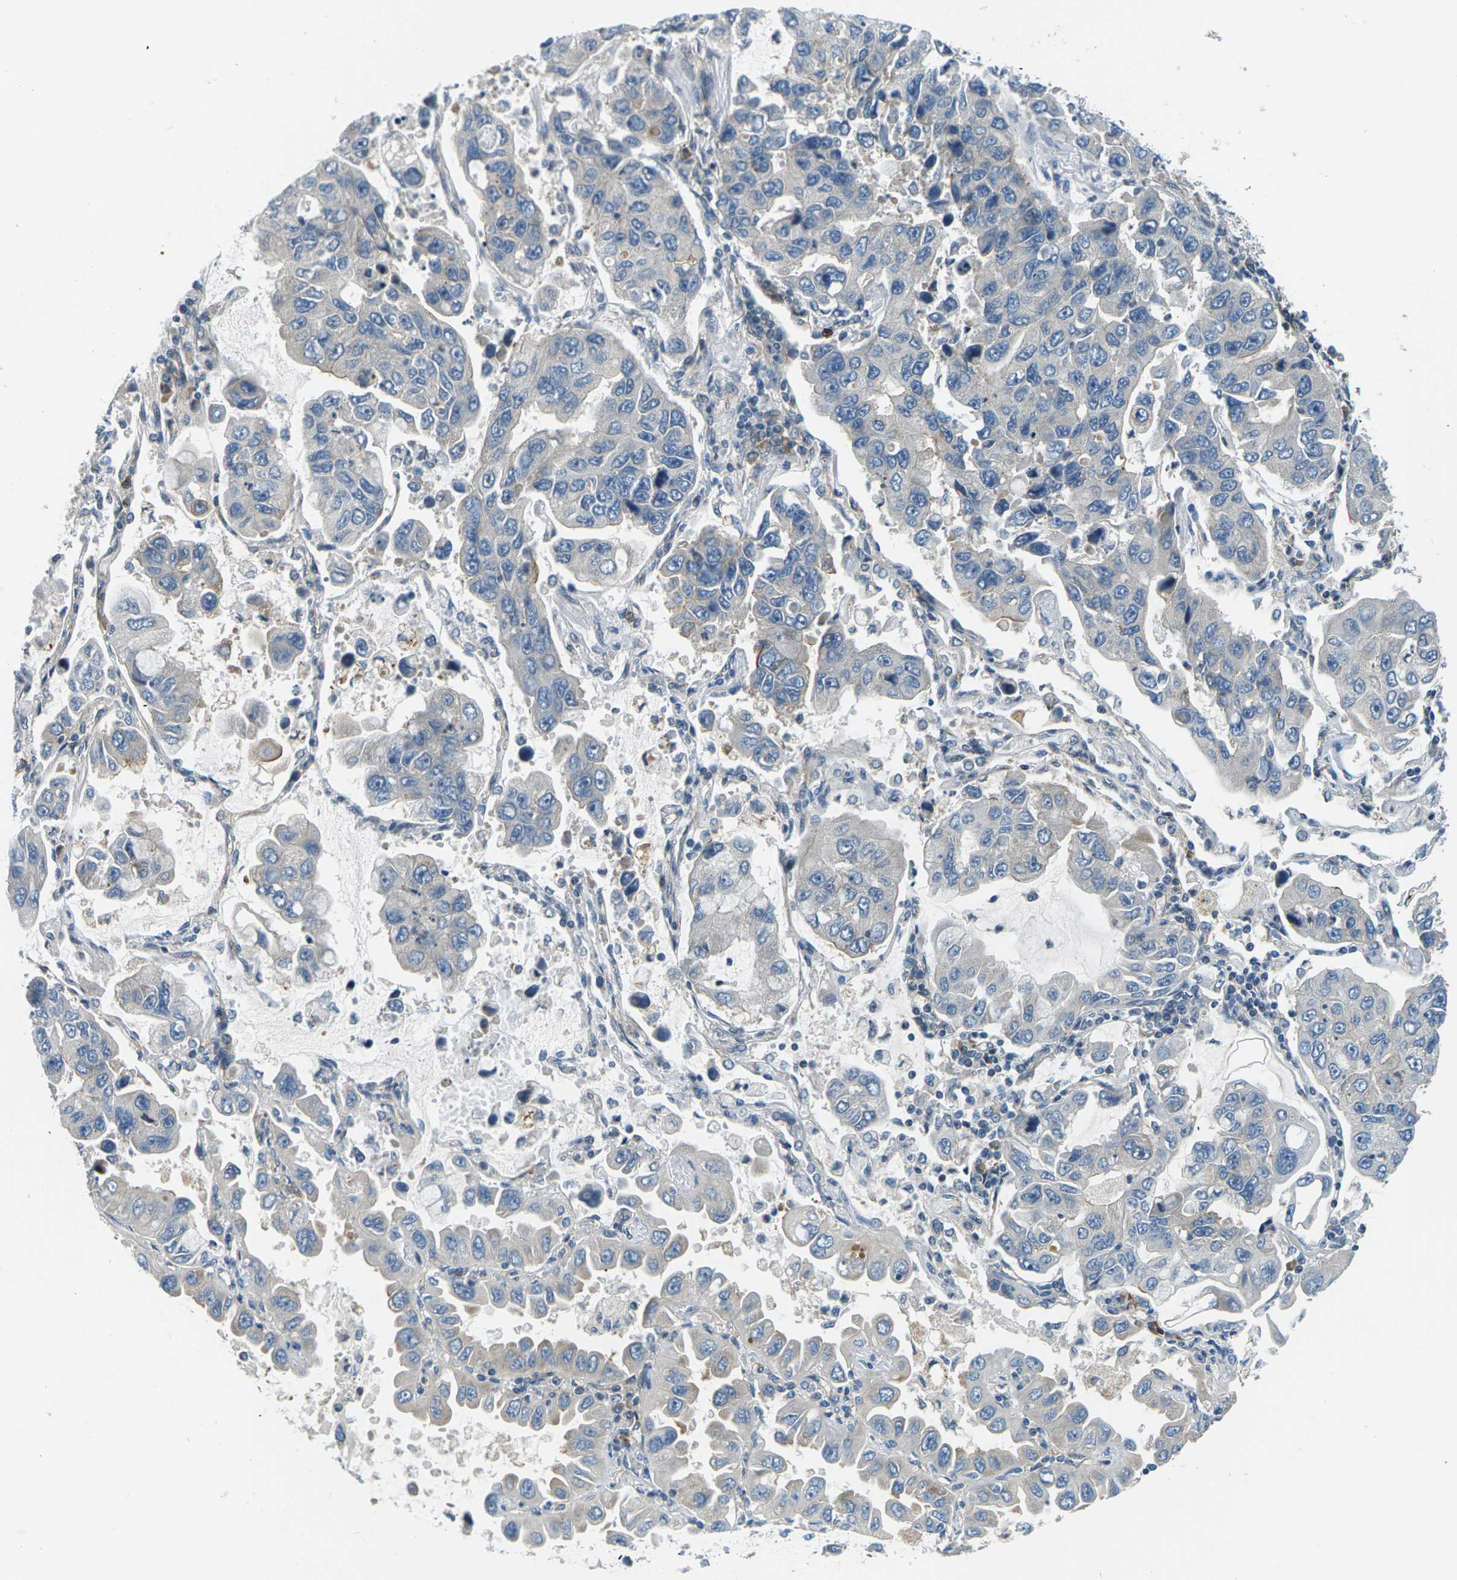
{"staining": {"intensity": "moderate", "quantity": "<25%", "location": "cytoplasmic/membranous"}, "tissue": "lung cancer", "cell_type": "Tumor cells", "image_type": "cancer", "snomed": [{"axis": "morphology", "description": "Adenocarcinoma, NOS"}, {"axis": "topography", "description": "Lung"}], "caption": "Lung cancer (adenocarcinoma) stained with a protein marker demonstrates moderate staining in tumor cells.", "gene": "SLC13A3", "patient": {"sex": "male", "age": 64}}